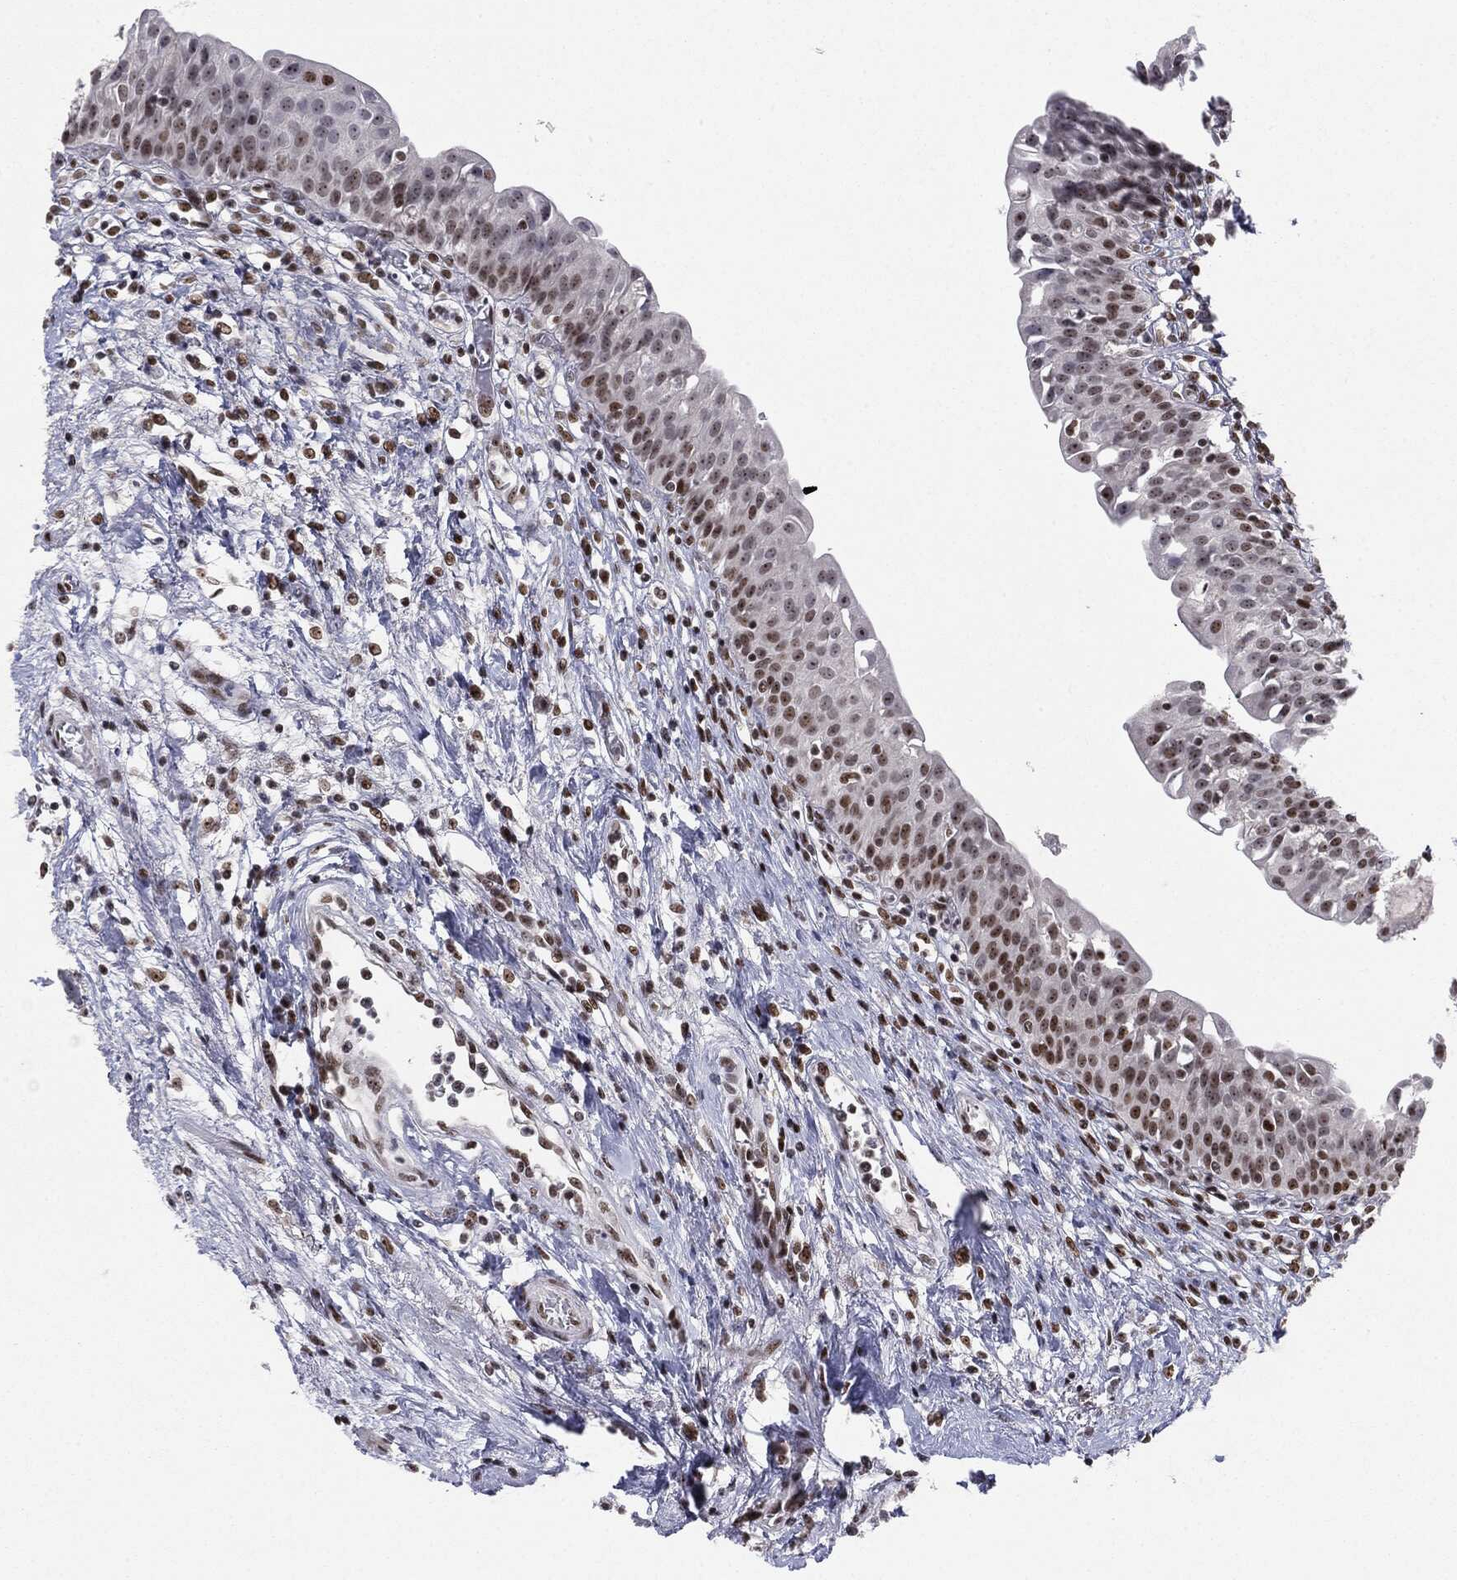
{"staining": {"intensity": "moderate", "quantity": "<25%", "location": "nuclear"}, "tissue": "urinary bladder", "cell_type": "Urothelial cells", "image_type": "normal", "snomed": [{"axis": "morphology", "description": "Normal tissue, NOS"}, {"axis": "topography", "description": "Urinary bladder"}], "caption": "This is a micrograph of IHC staining of normal urinary bladder, which shows moderate staining in the nuclear of urothelial cells.", "gene": "MDC1", "patient": {"sex": "male", "age": 76}}